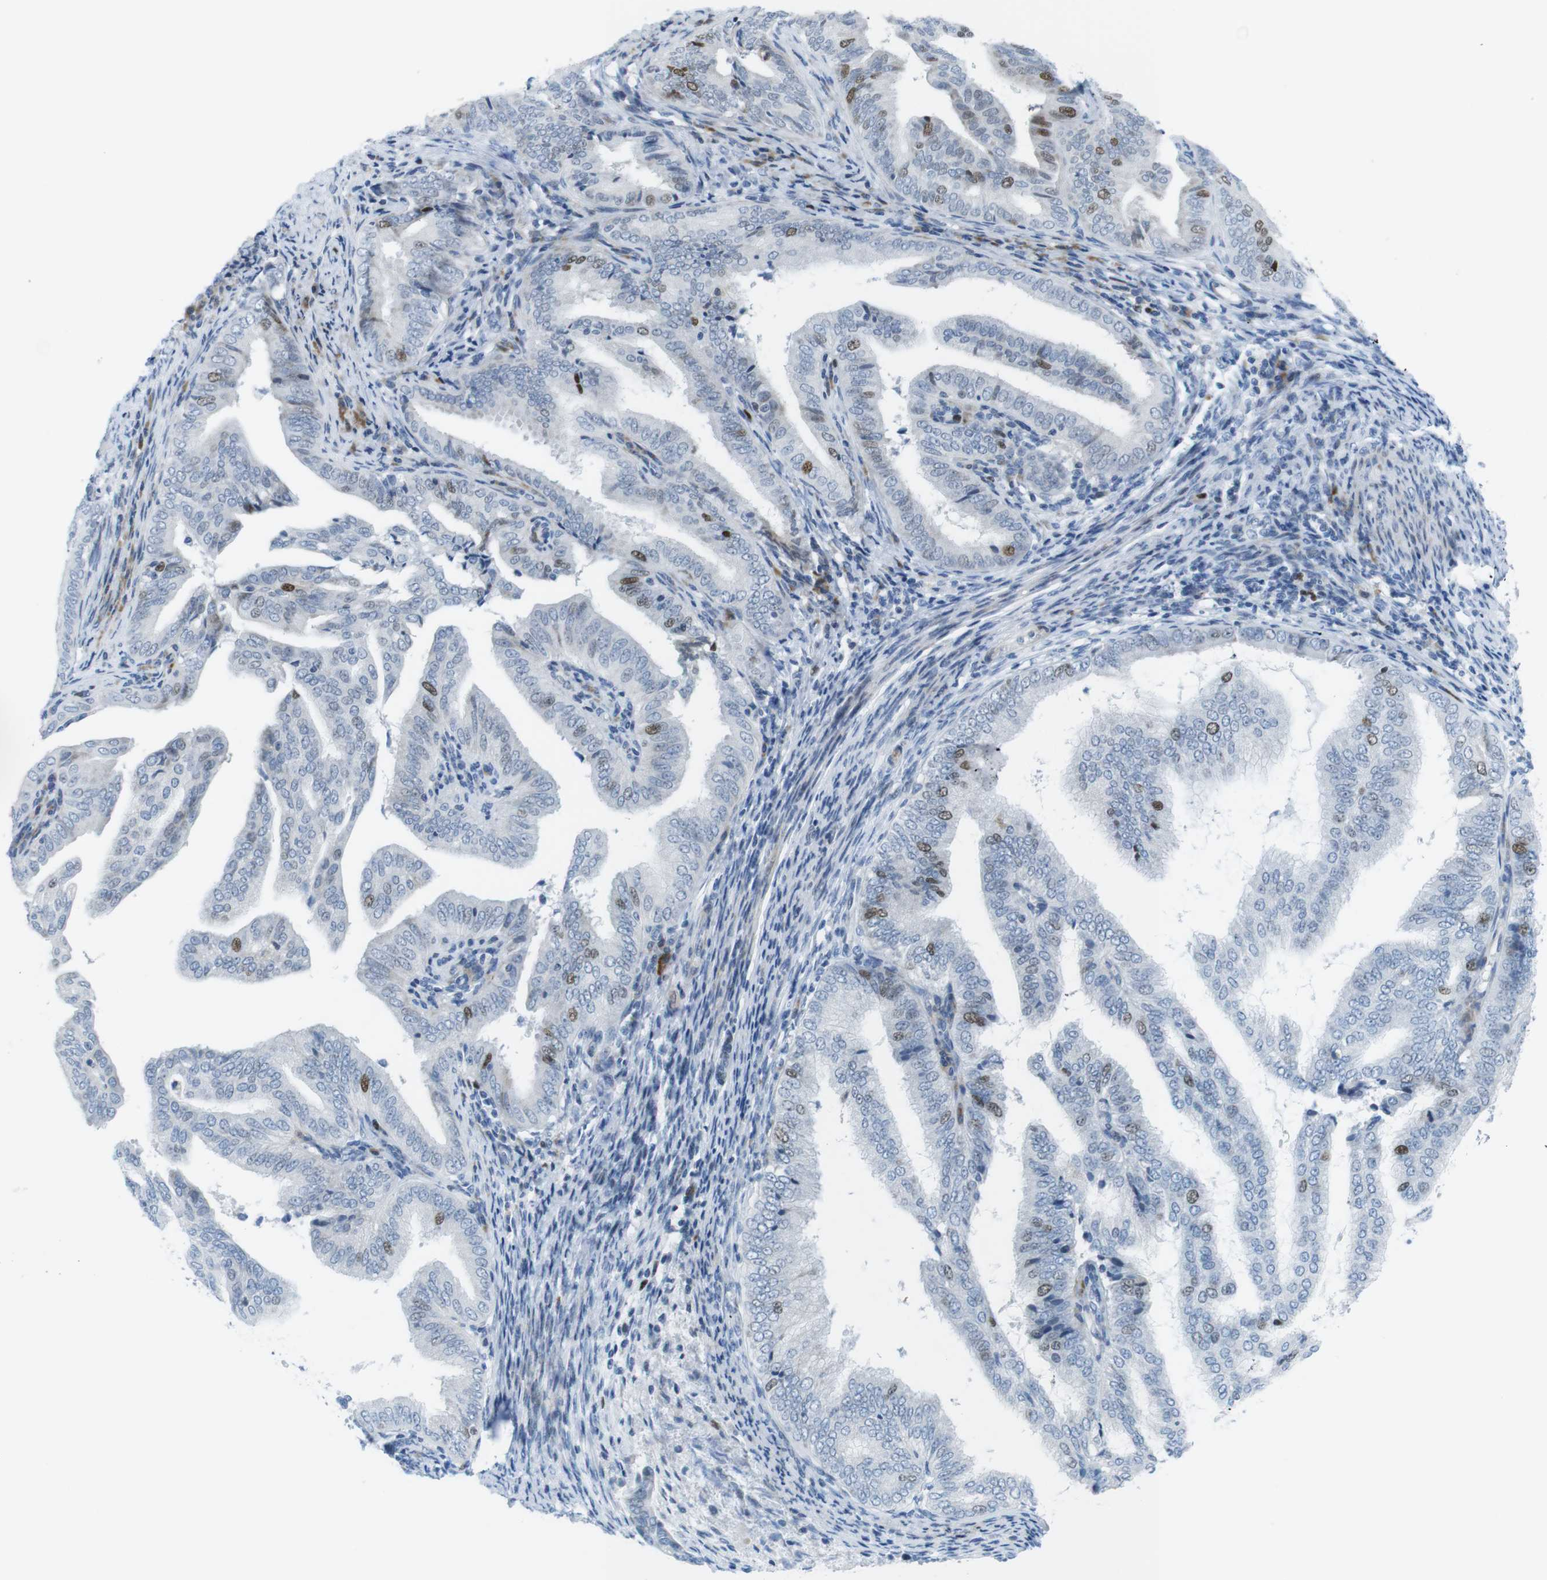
{"staining": {"intensity": "moderate", "quantity": "<25%", "location": "nuclear"}, "tissue": "endometrial cancer", "cell_type": "Tumor cells", "image_type": "cancer", "snomed": [{"axis": "morphology", "description": "Adenocarcinoma, NOS"}, {"axis": "topography", "description": "Endometrium"}], "caption": "An image of human adenocarcinoma (endometrial) stained for a protein demonstrates moderate nuclear brown staining in tumor cells.", "gene": "CHAF1A", "patient": {"sex": "female", "age": 58}}